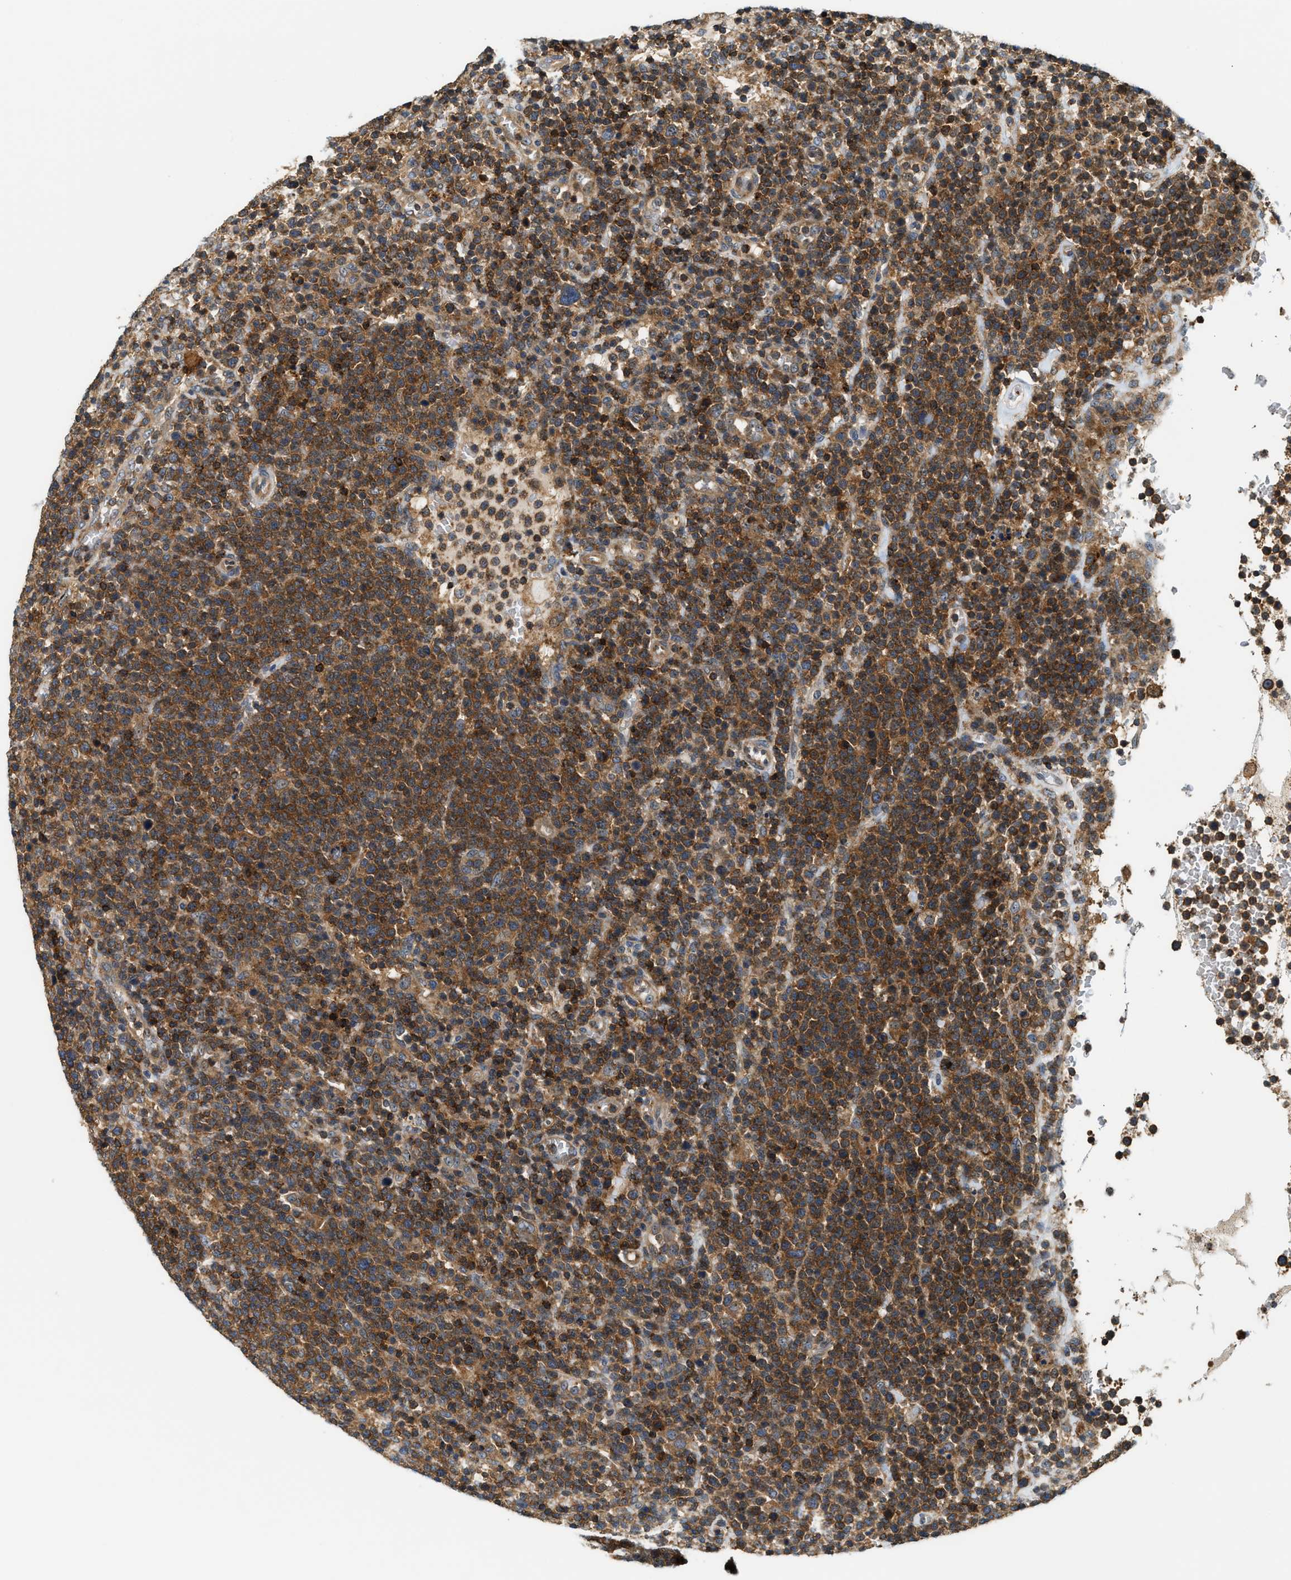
{"staining": {"intensity": "moderate", "quantity": ">75%", "location": "cytoplasmic/membranous"}, "tissue": "lymphoma", "cell_type": "Tumor cells", "image_type": "cancer", "snomed": [{"axis": "morphology", "description": "Malignant lymphoma, non-Hodgkin's type, High grade"}, {"axis": "topography", "description": "Lymph node"}], "caption": "A photomicrograph of human lymphoma stained for a protein displays moderate cytoplasmic/membranous brown staining in tumor cells. The staining is performed using DAB (3,3'-diaminobenzidine) brown chromogen to label protein expression. The nuclei are counter-stained blue using hematoxylin.", "gene": "SNX5", "patient": {"sex": "male", "age": 61}}